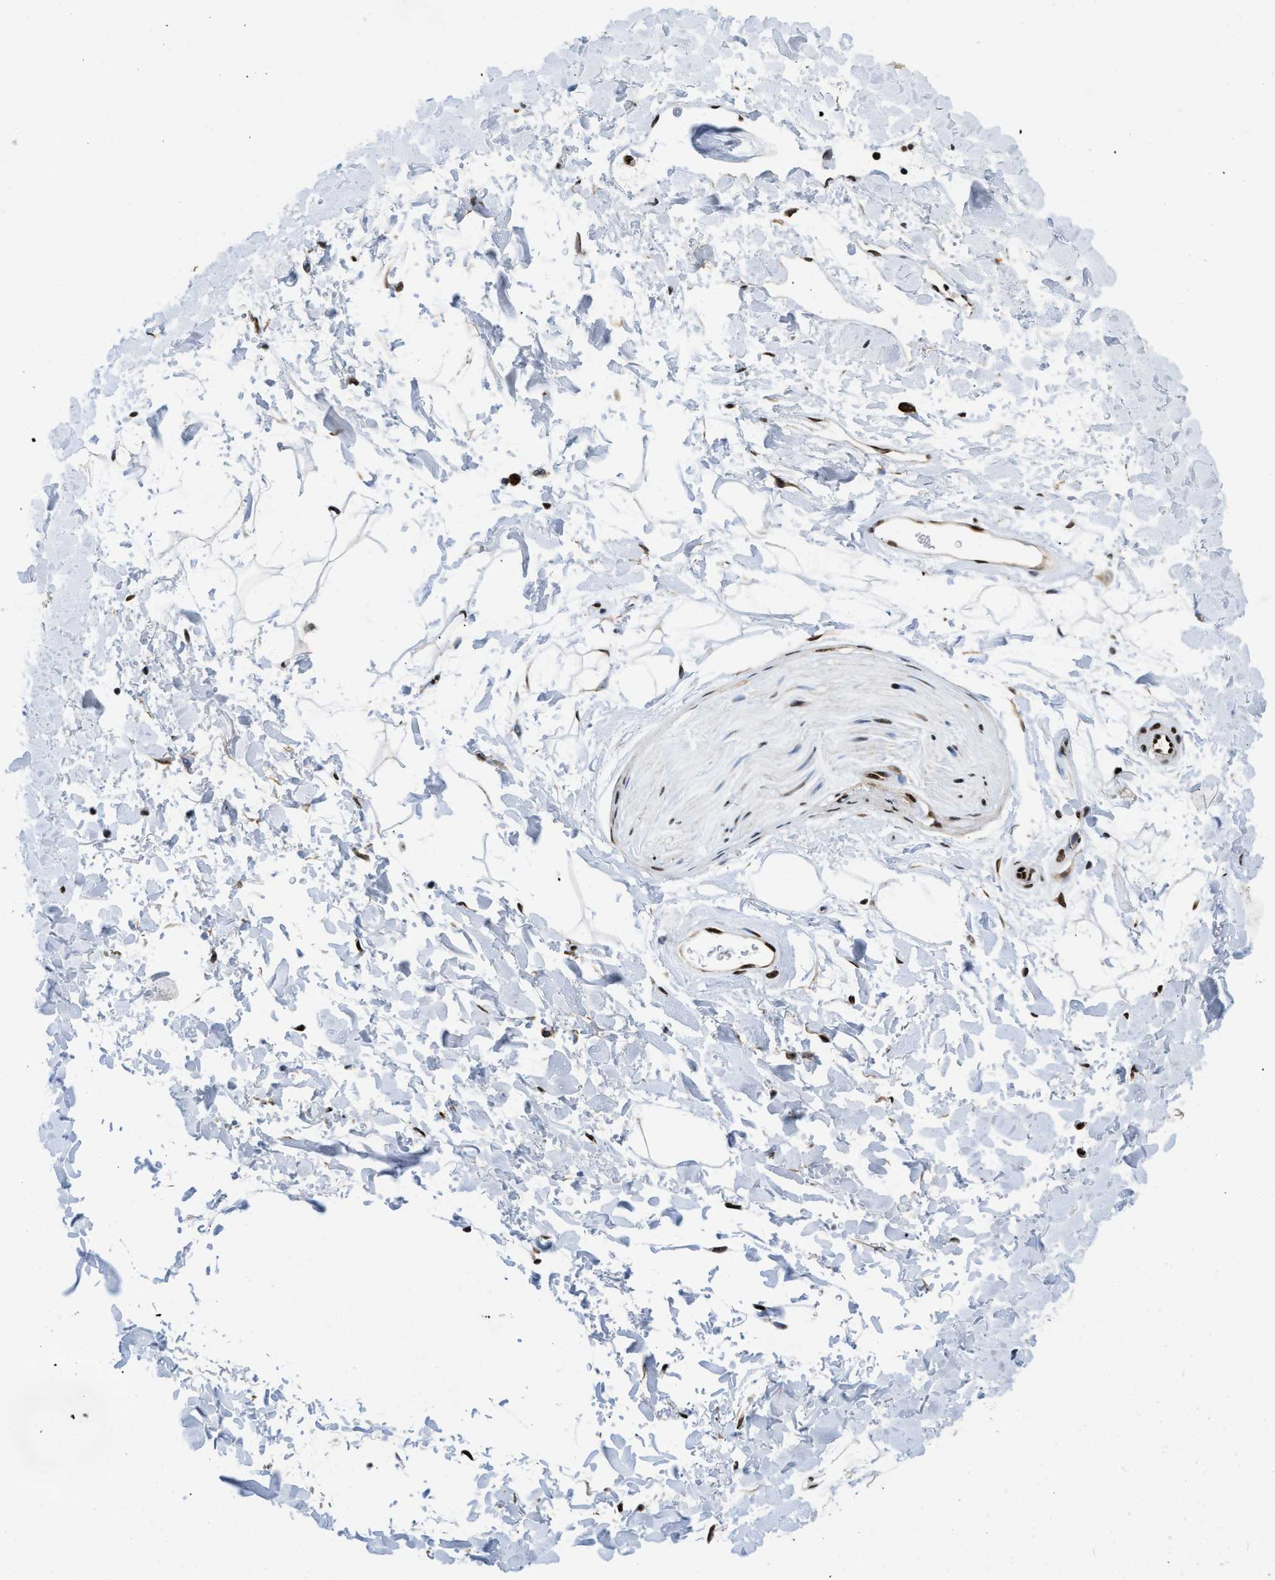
{"staining": {"intensity": "moderate", "quantity": "25%-75%", "location": "nuclear"}, "tissue": "adipose tissue", "cell_type": "Adipocytes", "image_type": "normal", "snomed": [{"axis": "morphology", "description": "Normal tissue, NOS"}, {"axis": "topography", "description": "Soft tissue"}], "caption": "Immunohistochemical staining of normal adipose tissue reveals medium levels of moderate nuclear positivity in about 25%-75% of adipocytes.", "gene": "SAFB", "patient": {"sex": "male", "age": 72}}